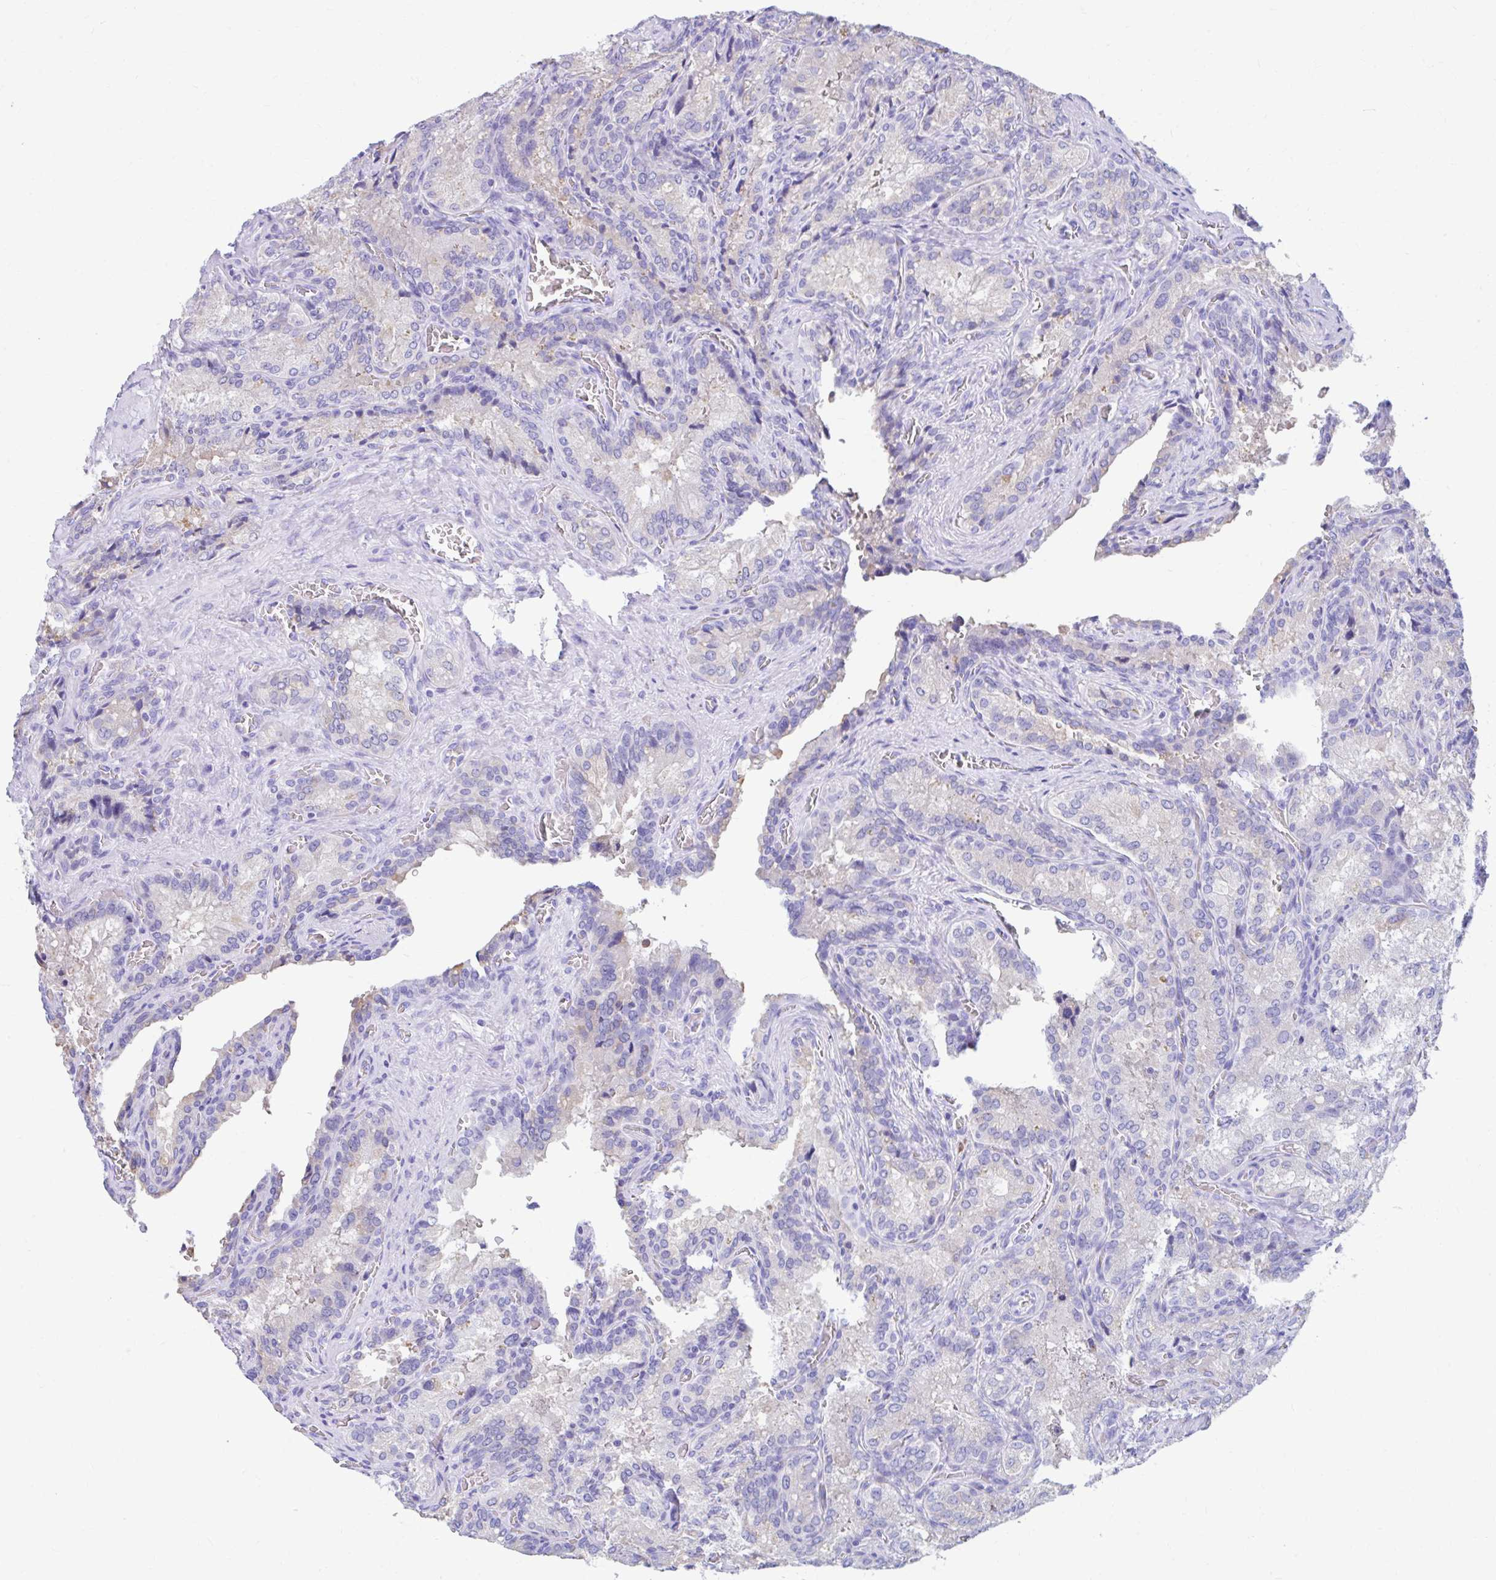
{"staining": {"intensity": "negative", "quantity": "none", "location": "none"}, "tissue": "seminal vesicle", "cell_type": "Glandular cells", "image_type": "normal", "snomed": [{"axis": "morphology", "description": "Normal tissue, NOS"}, {"axis": "topography", "description": "Seminal veicle"}], "caption": "Glandular cells are negative for protein expression in unremarkable human seminal vesicle. The staining is performed using DAB (3,3'-diaminobenzidine) brown chromogen with nuclei counter-stained in using hematoxylin.", "gene": "NSG2", "patient": {"sex": "male", "age": 47}}